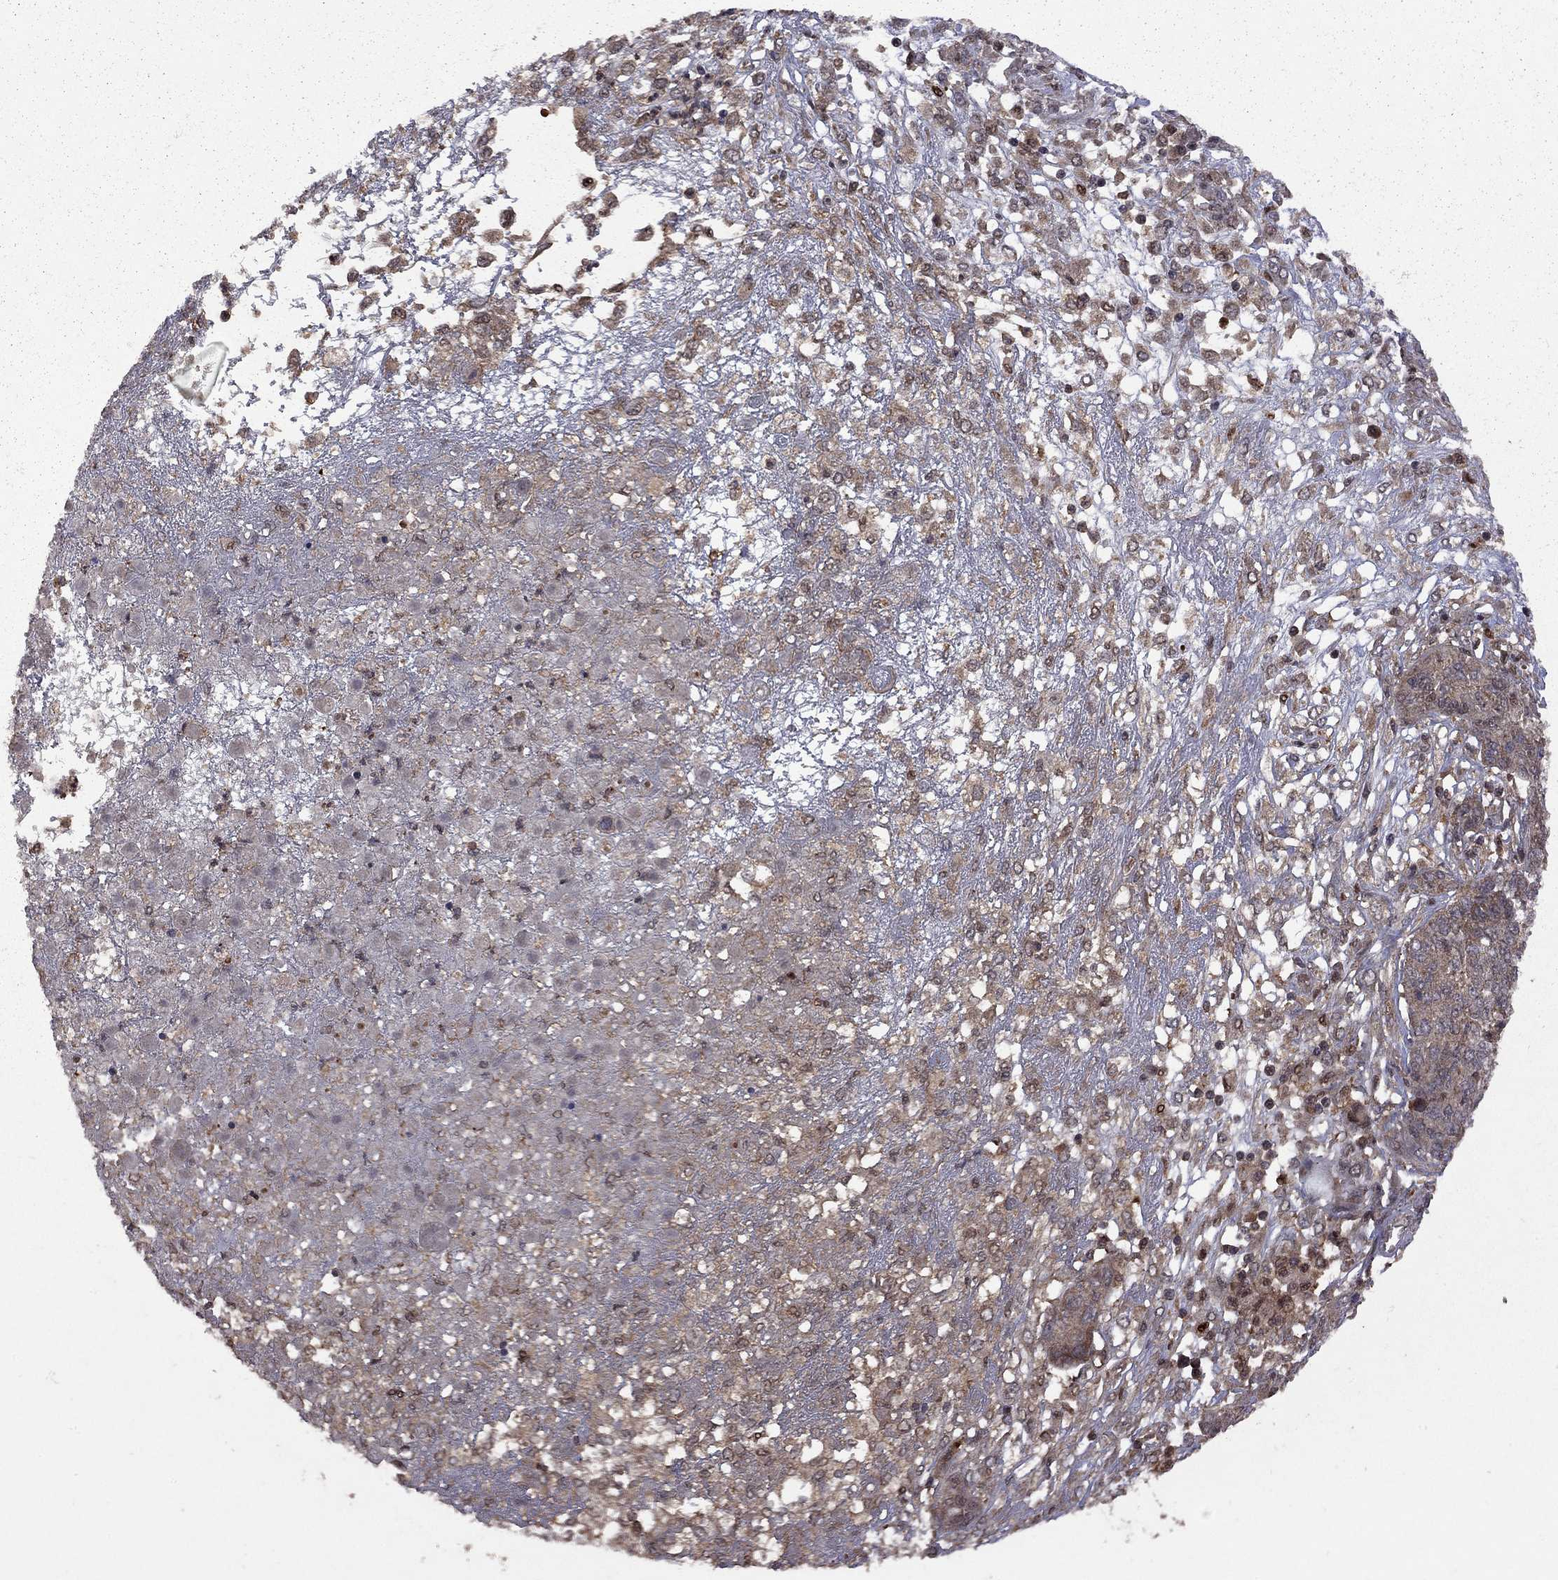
{"staining": {"intensity": "weak", "quantity": ">75%", "location": "cytoplasmic/membranous"}, "tissue": "ovarian cancer", "cell_type": "Tumor cells", "image_type": "cancer", "snomed": [{"axis": "morphology", "description": "Cystadenocarcinoma, serous, NOS"}, {"axis": "topography", "description": "Ovary"}], "caption": "Ovarian serous cystadenocarcinoma stained with a protein marker shows weak staining in tumor cells.", "gene": "IPP", "patient": {"sex": "female", "age": 67}}